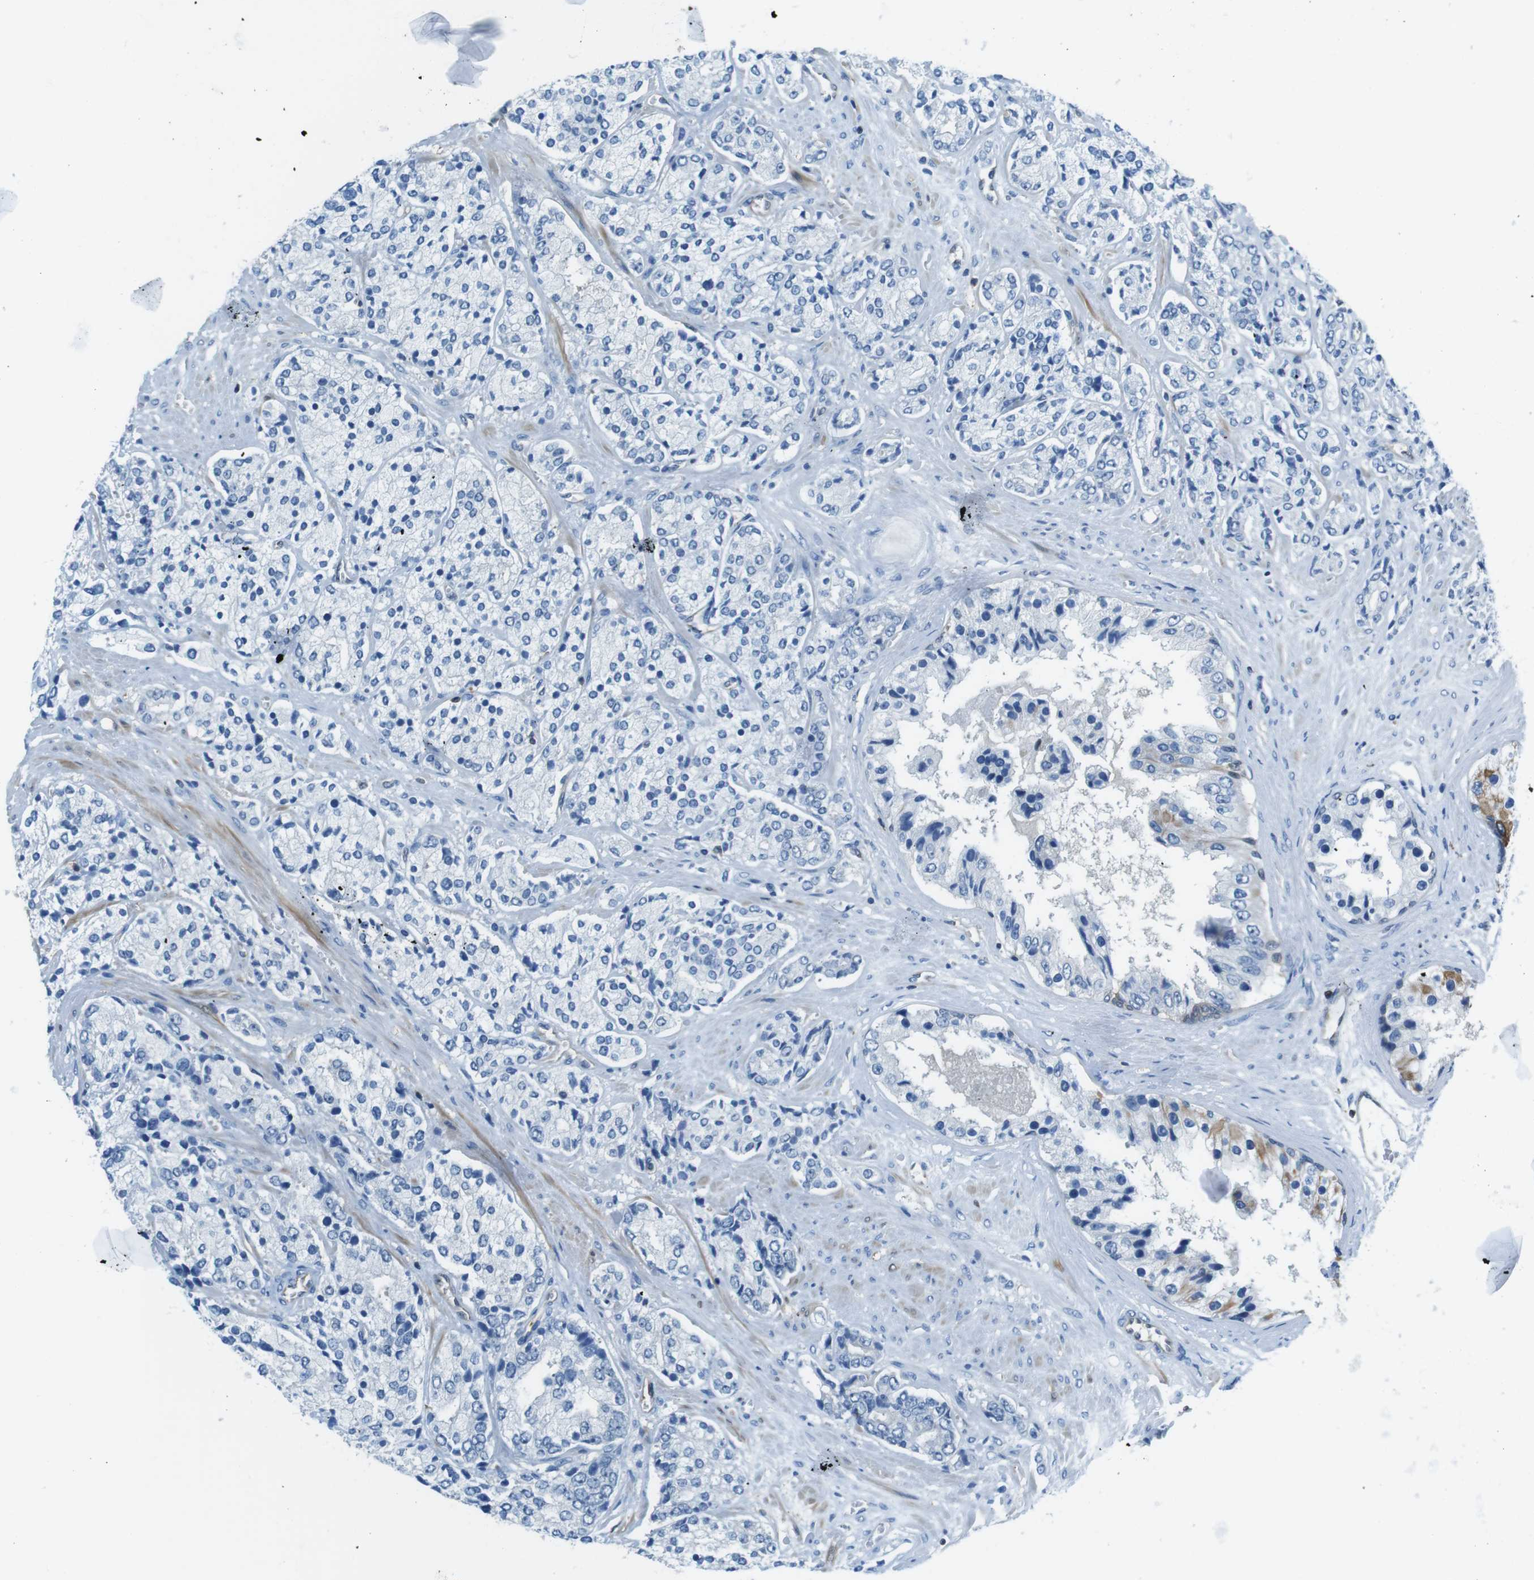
{"staining": {"intensity": "negative", "quantity": "none", "location": "none"}, "tissue": "prostate cancer", "cell_type": "Tumor cells", "image_type": "cancer", "snomed": [{"axis": "morphology", "description": "Adenocarcinoma, High grade"}, {"axis": "topography", "description": "Prostate"}], "caption": "Prostate cancer (high-grade adenocarcinoma) was stained to show a protein in brown. There is no significant staining in tumor cells. Brightfield microscopy of immunohistochemistry stained with DAB (brown) and hematoxylin (blue), captured at high magnification.", "gene": "TES", "patient": {"sex": "male", "age": 71}}